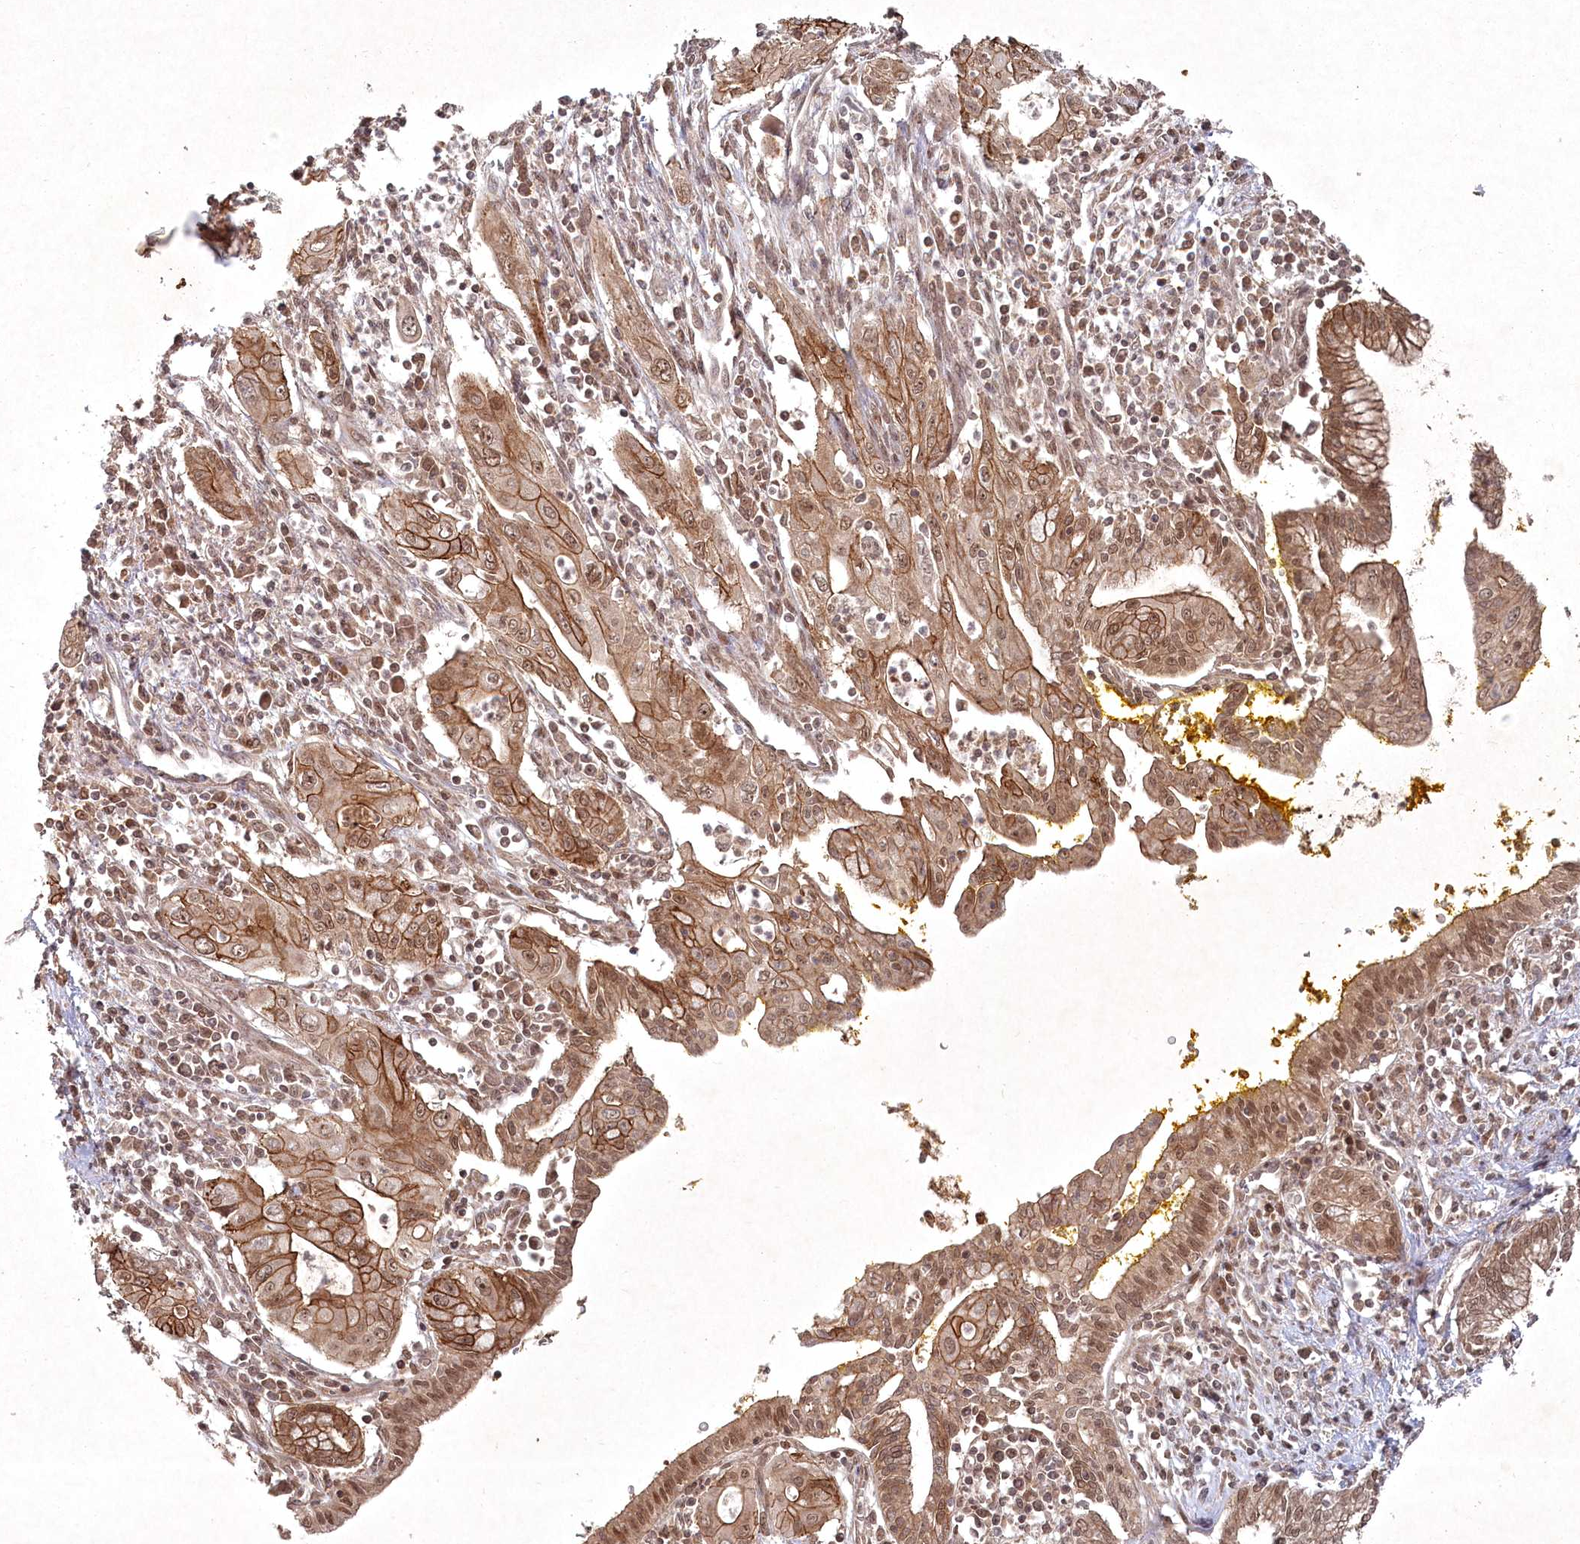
{"staining": {"intensity": "moderate", "quantity": ">75%", "location": "cytoplasmic/membranous,nuclear"}, "tissue": "pancreatic cancer", "cell_type": "Tumor cells", "image_type": "cancer", "snomed": [{"axis": "morphology", "description": "Adenocarcinoma, NOS"}, {"axis": "topography", "description": "Pancreas"}], "caption": "A high-resolution micrograph shows immunohistochemistry (IHC) staining of adenocarcinoma (pancreatic), which reveals moderate cytoplasmic/membranous and nuclear positivity in about >75% of tumor cells. (Stains: DAB (3,3'-diaminobenzidine) in brown, nuclei in blue, Microscopy: brightfield microscopy at high magnification).", "gene": "FBXL17", "patient": {"sex": "male", "age": 58}}